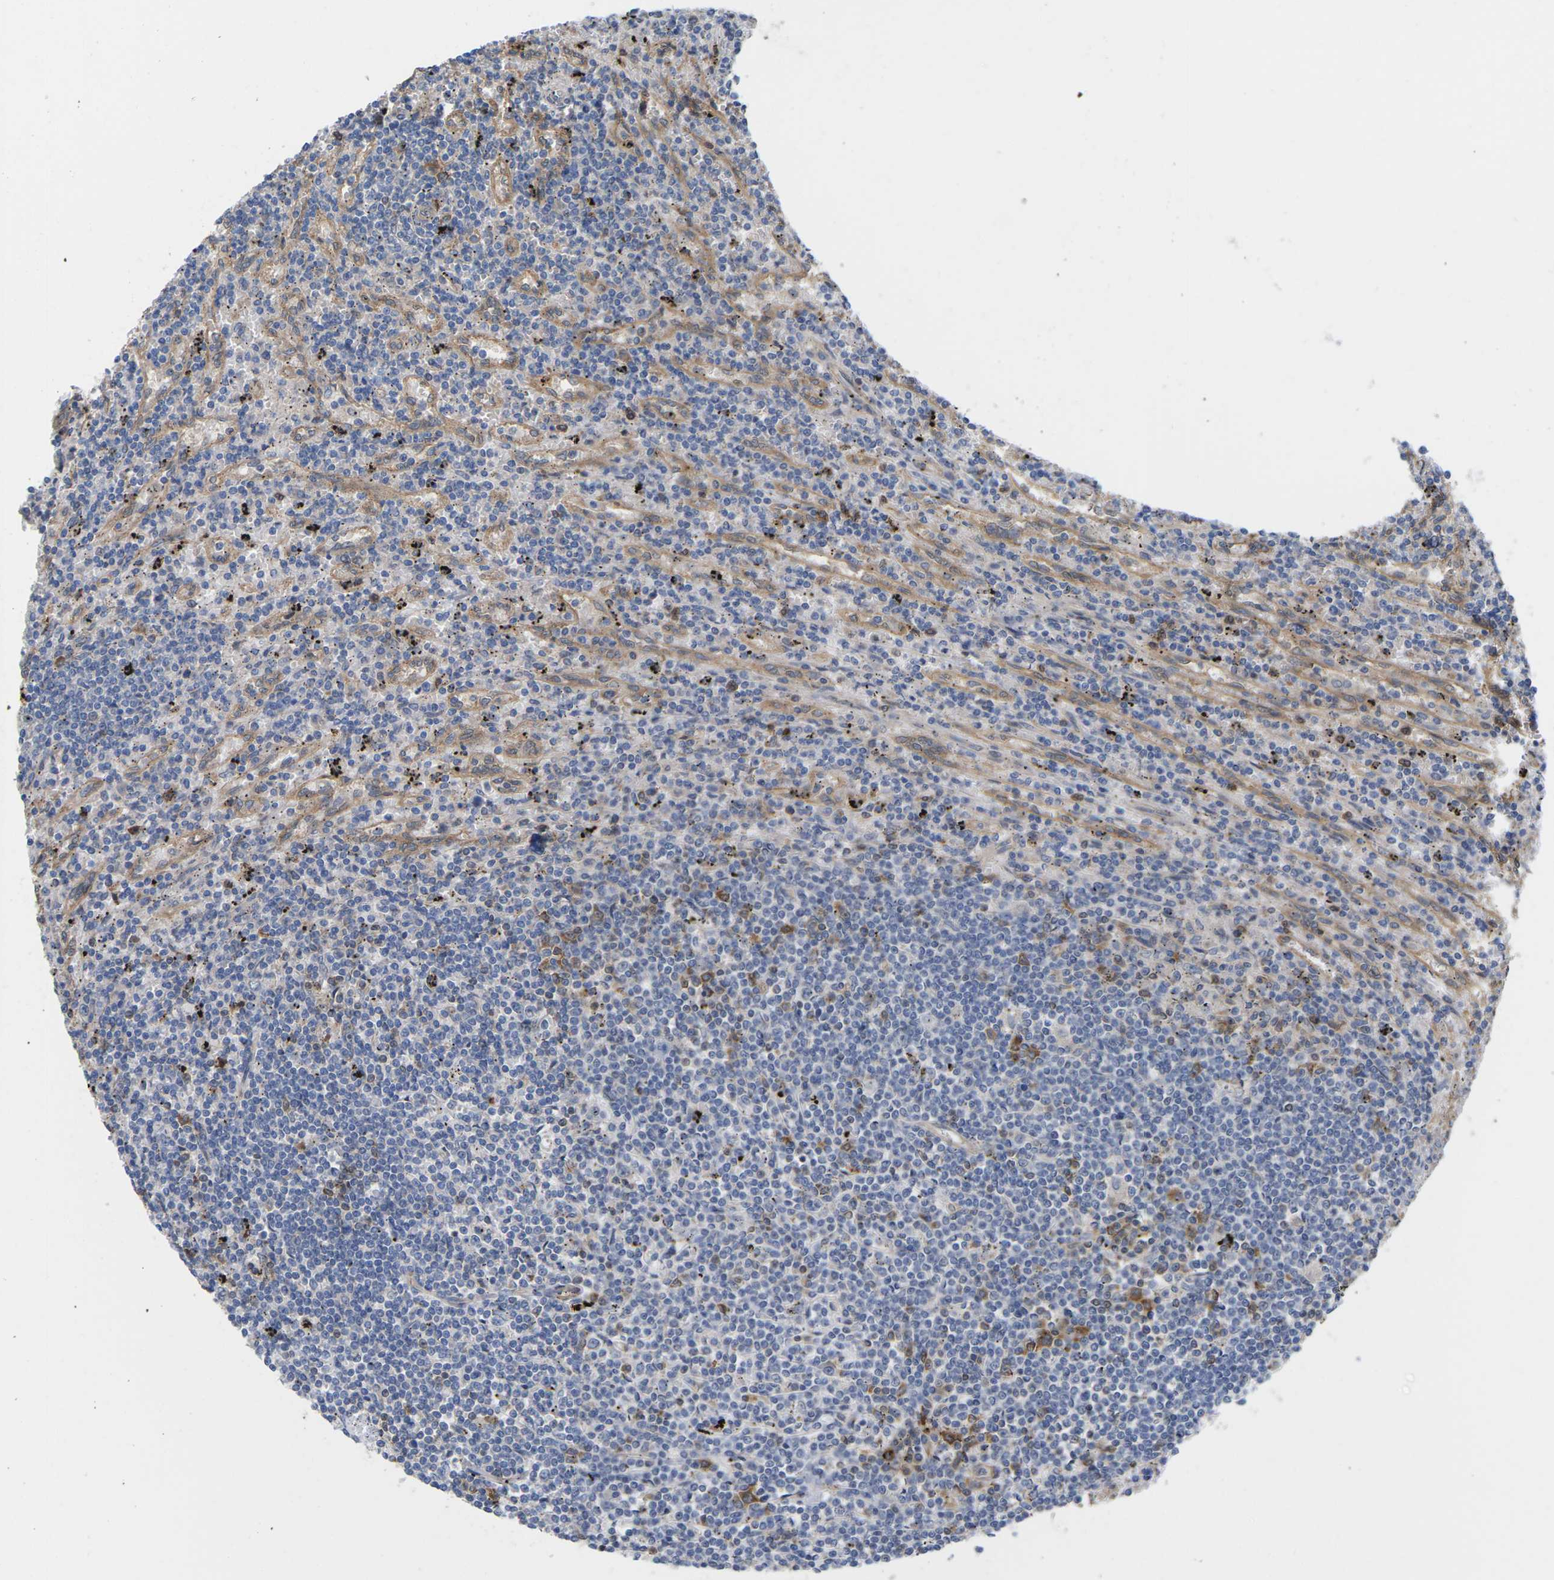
{"staining": {"intensity": "moderate", "quantity": "<25%", "location": "cytoplasmic/membranous"}, "tissue": "lymphoma", "cell_type": "Tumor cells", "image_type": "cancer", "snomed": [{"axis": "morphology", "description": "Malignant lymphoma, non-Hodgkin's type, Low grade"}, {"axis": "topography", "description": "Spleen"}], "caption": "Tumor cells show moderate cytoplasmic/membranous positivity in about <25% of cells in malignant lymphoma, non-Hodgkin's type (low-grade). (IHC, brightfield microscopy, high magnification).", "gene": "TIAM1", "patient": {"sex": "male", "age": 76}}